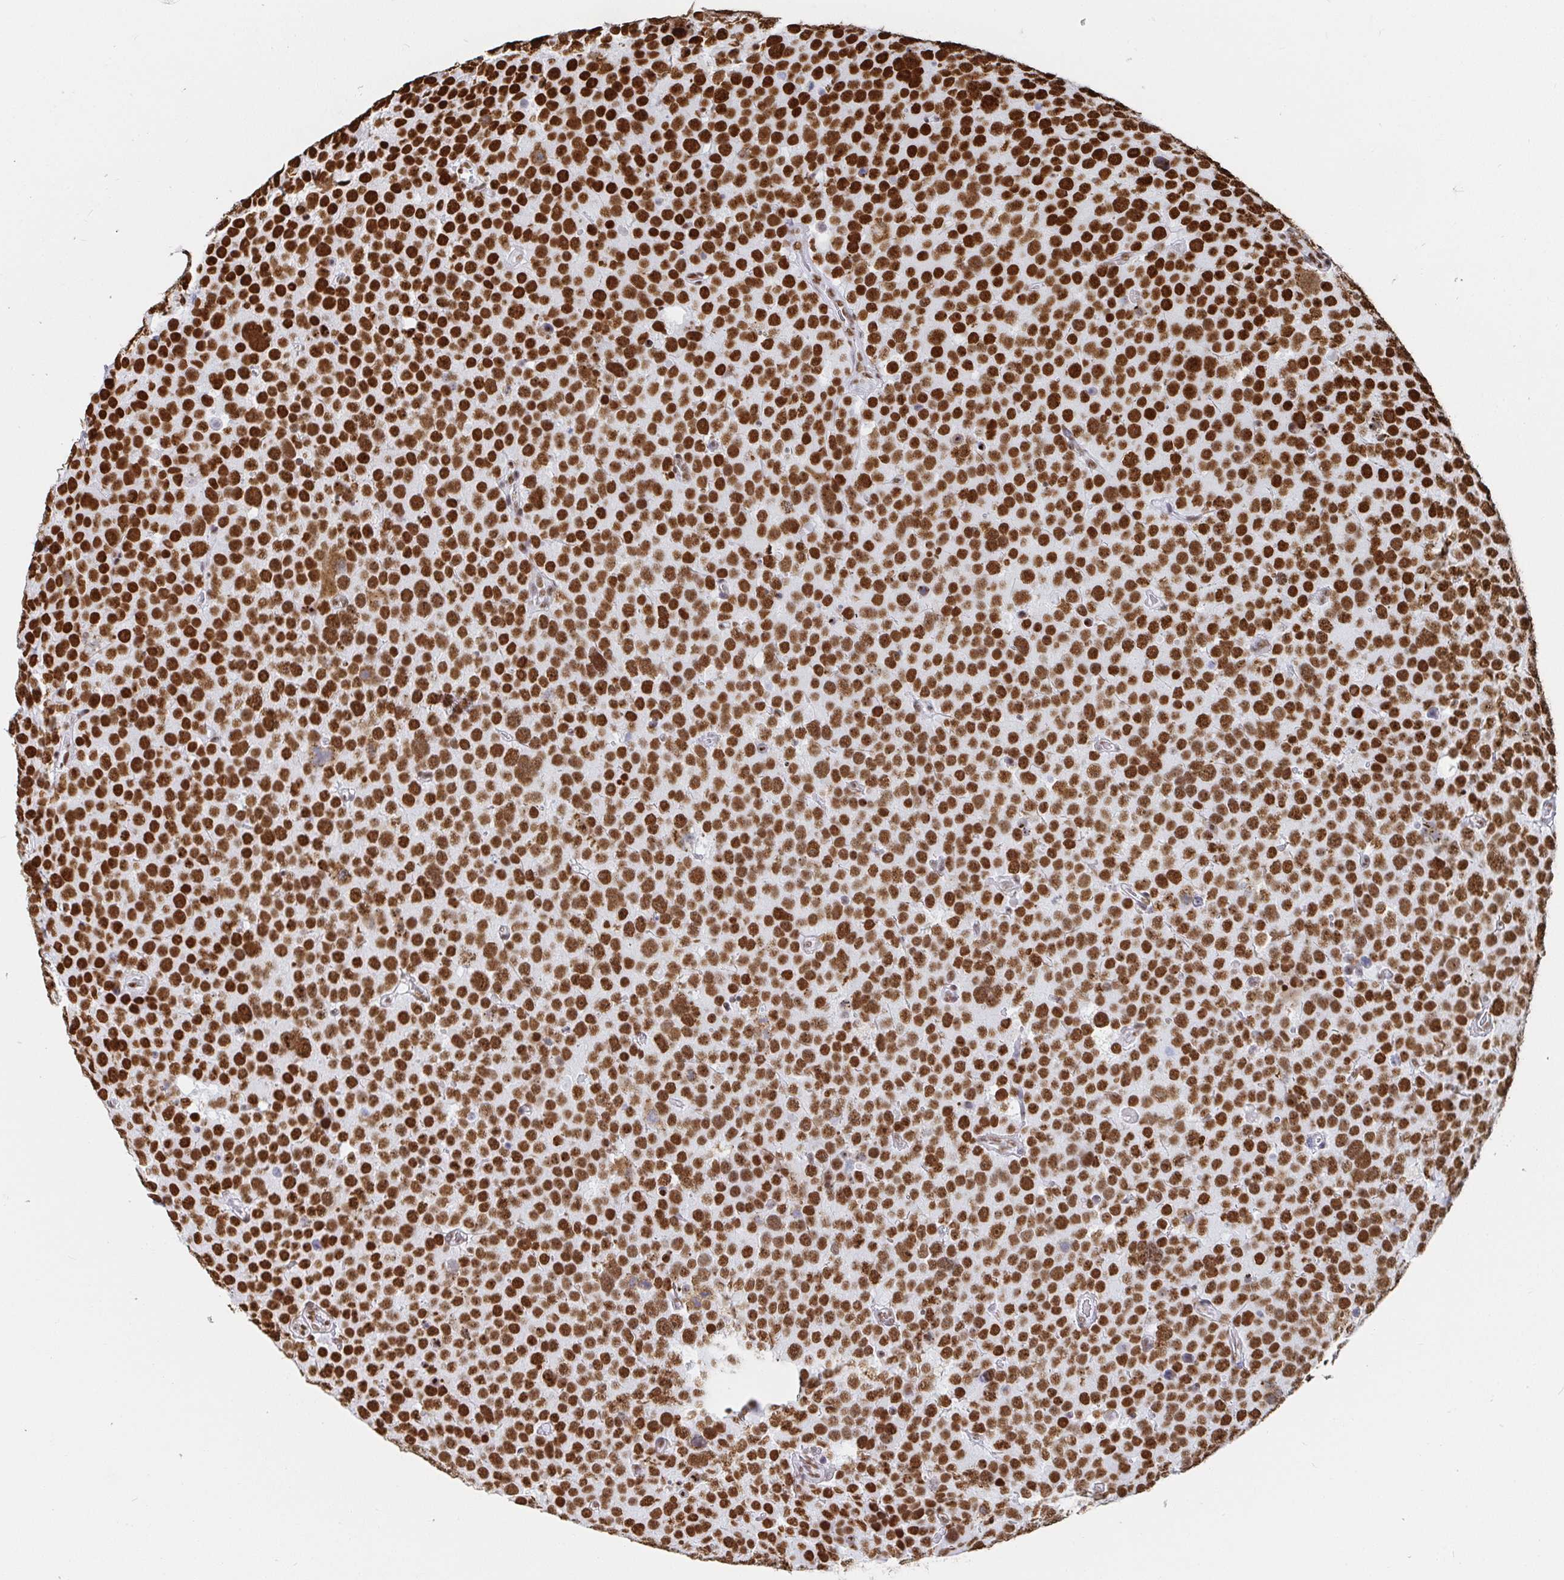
{"staining": {"intensity": "strong", "quantity": ">75%", "location": "nuclear"}, "tissue": "testis cancer", "cell_type": "Tumor cells", "image_type": "cancer", "snomed": [{"axis": "morphology", "description": "Seminoma, NOS"}, {"axis": "topography", "description": "Testis"}], "caption": "Approximately >75% of tumor cells in testis cancer reveal strong nuclear protein expression as visualized by brown immunohistochemical staining.", "gene": "EWSR1", "patient": {"sex": "male", "age": 71}}